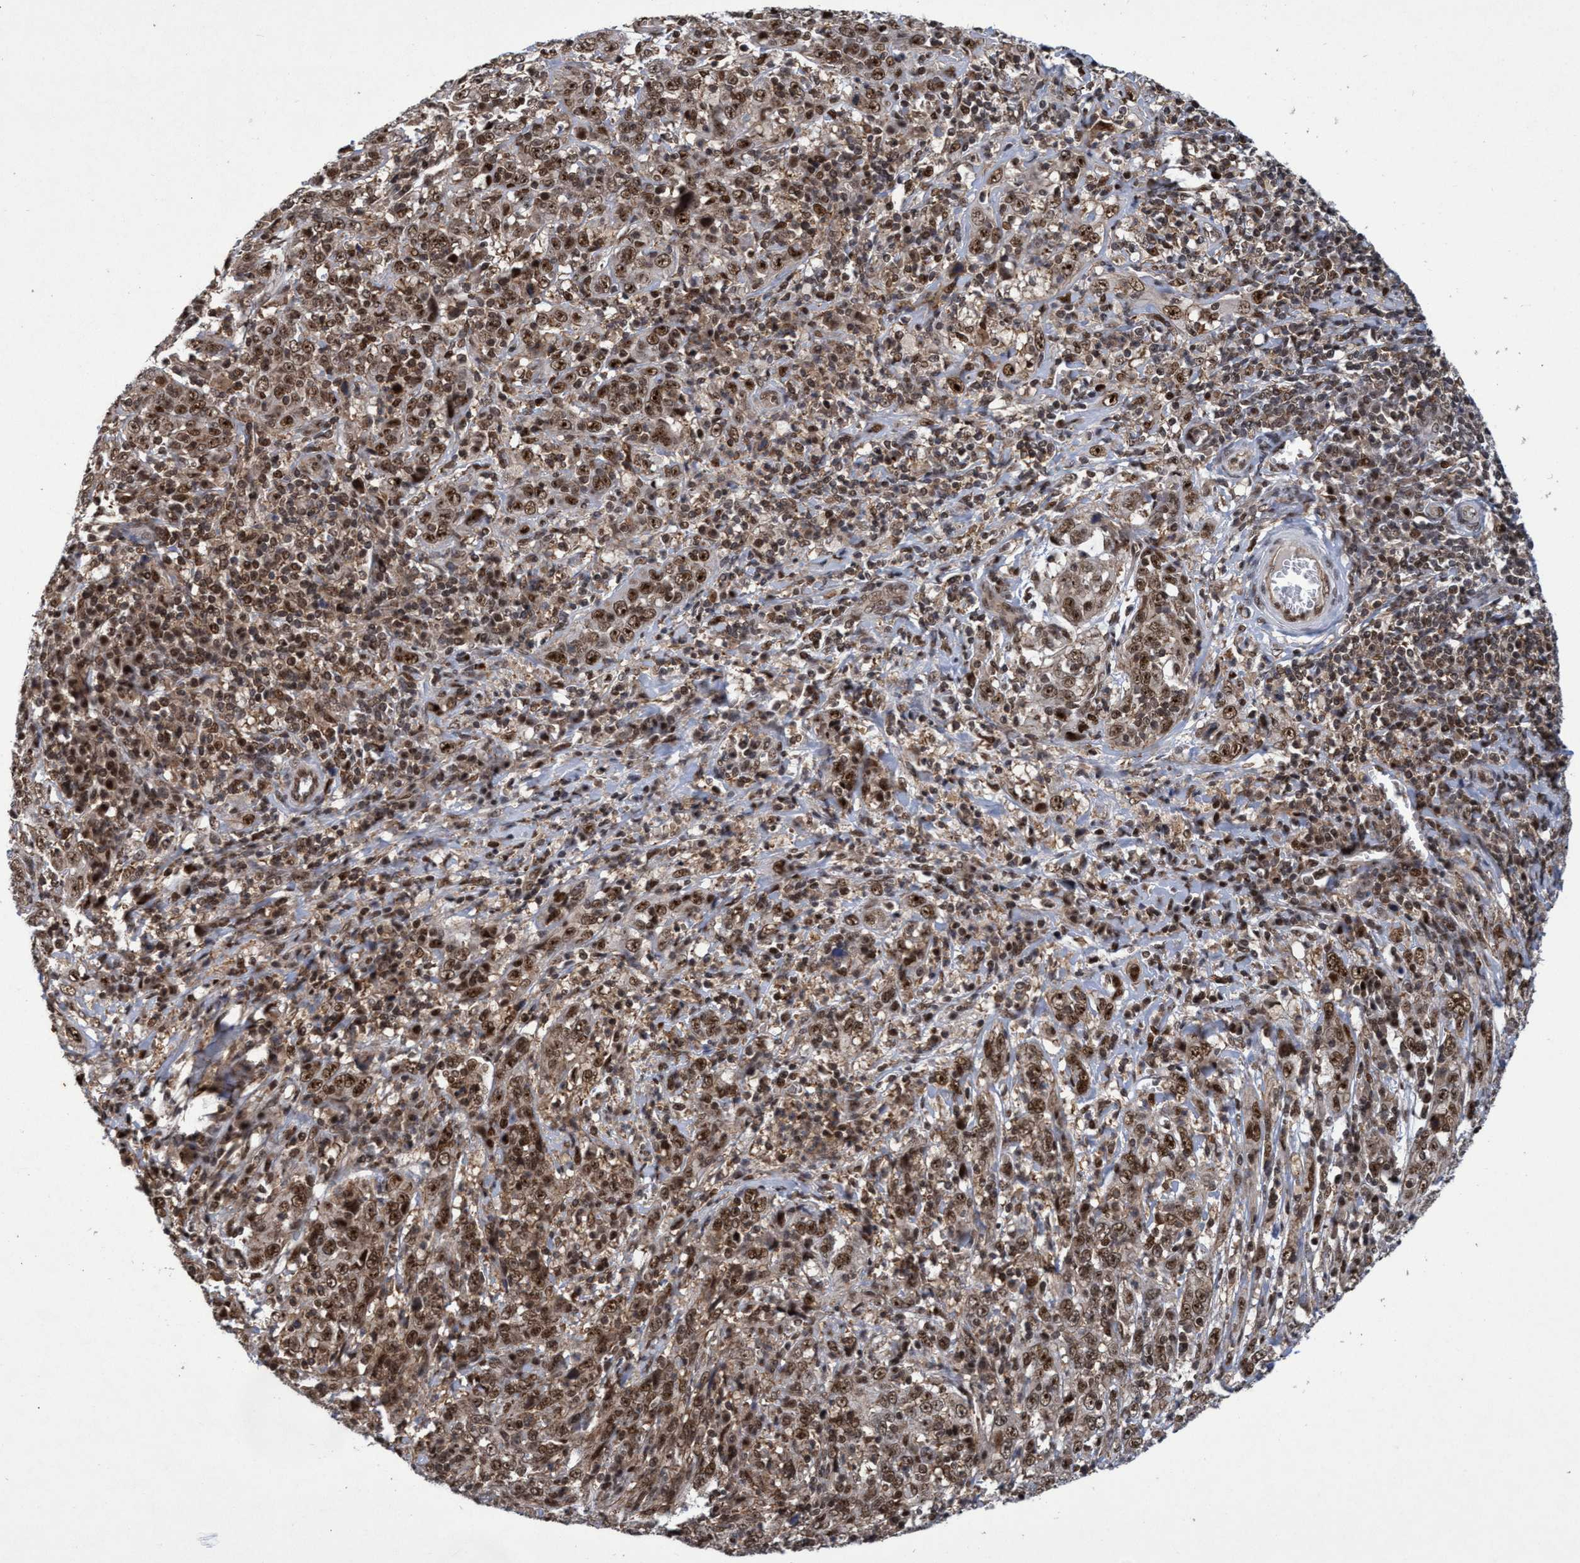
{"staining": {"intensity": "moderate", "quantity": ">75%", "location": "cytoplasmic/membranous,nuclear"}, "tissue": "cervical cancer", "cell_type": "Tumor cells", "image_type": "cancer", "snomed": [{"axis": "morphology", "description": "Squamous cell carcinoma, NOS"}, {"axis": "topography", "description": "Cervix"}], "caption": "Cervical cancer (squamous cell carcinoma) stained with a protein marker shows moderate staining in tumor cells.", "gene": "GTF2F1", "patient": {"sex": "female", "age": 46}}